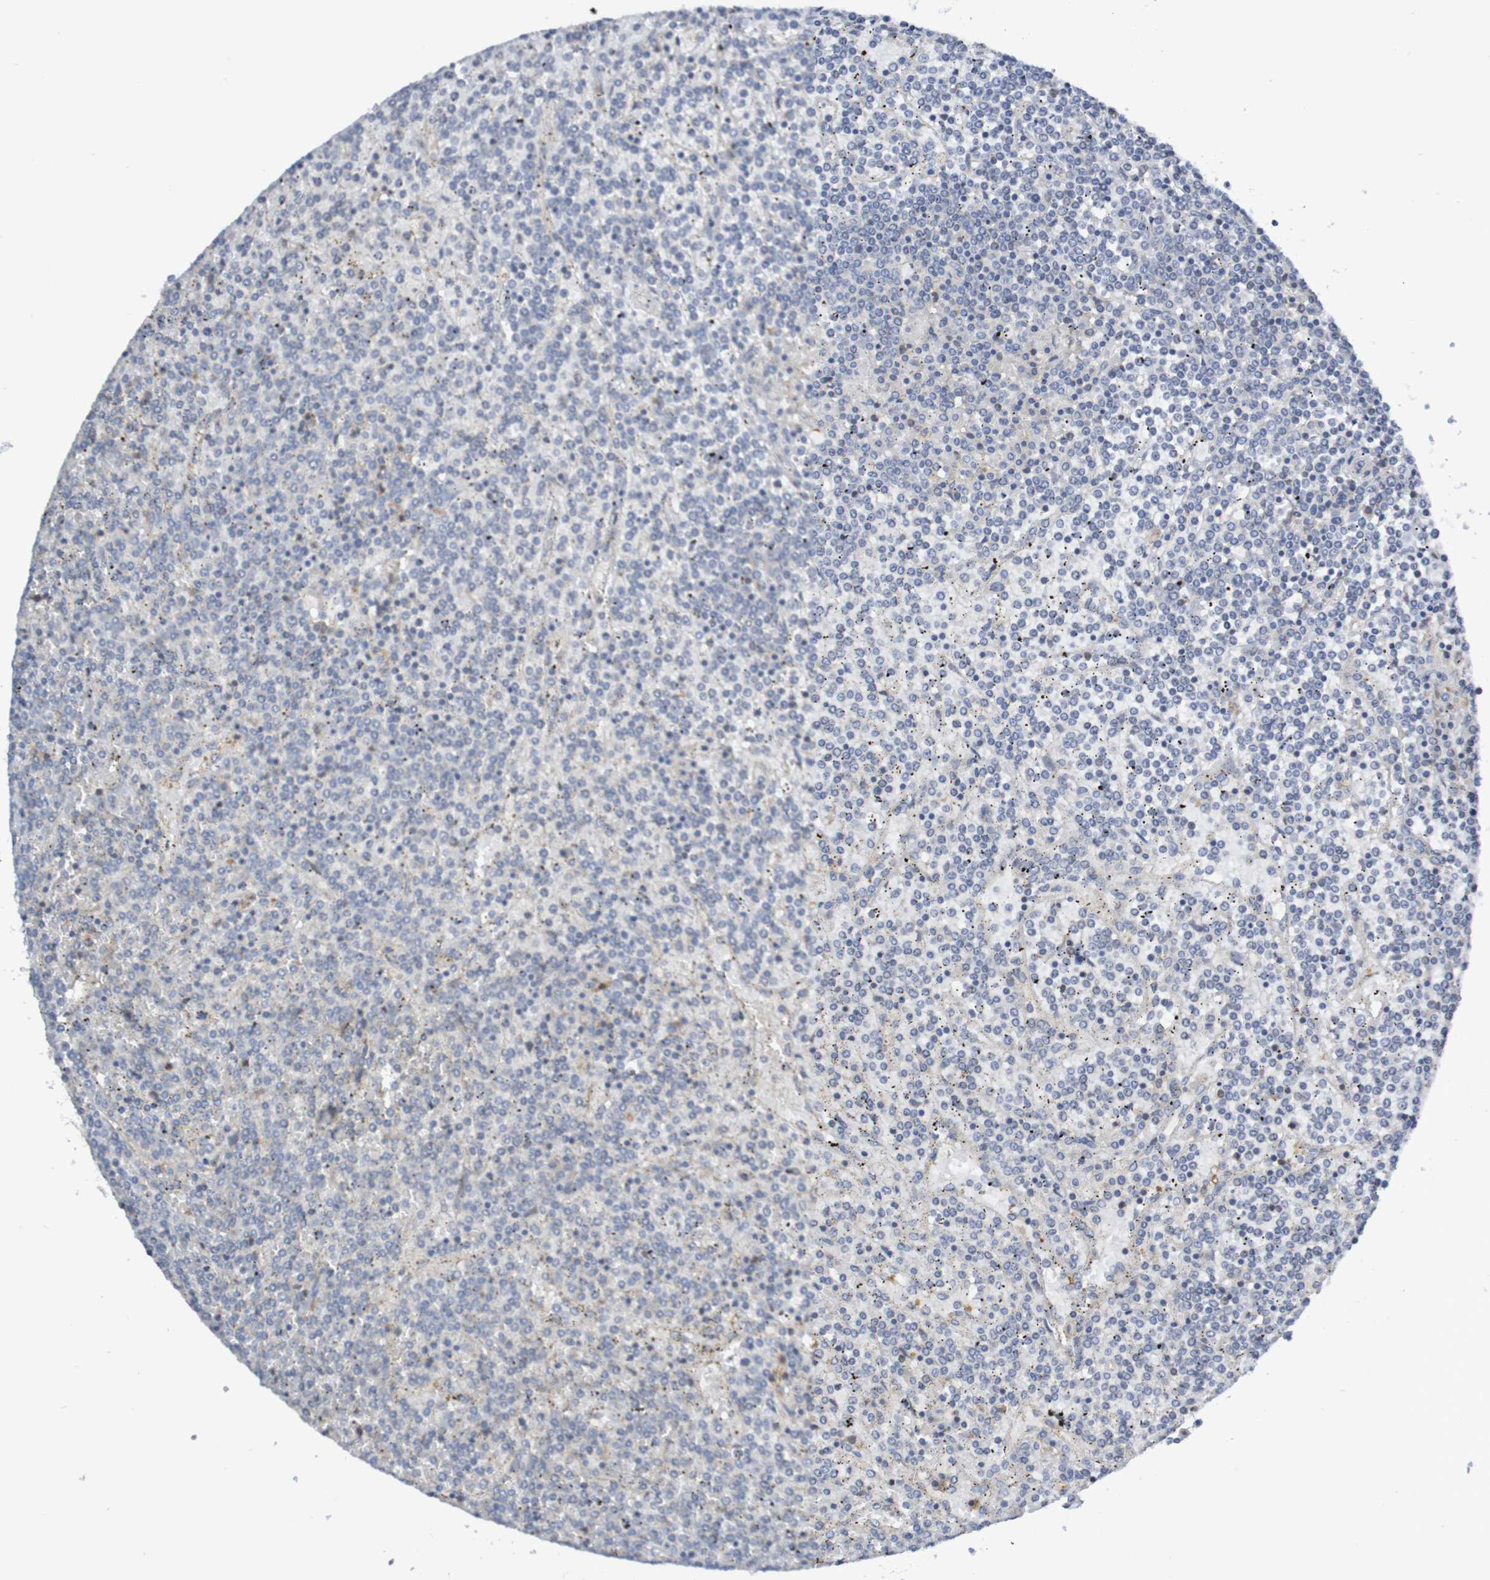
{"staining": {"intensity": "negative", "quantity": "none", "location": "none"}, "tissue": "lymphoma", "cell_type": "Tumor cells", "image_type": "cancer", "snomed": [{"axis": "morphology", "description": "Malignant lymphoma, non-Hodgkin's type, Low grade"}, {"axis": "topography", "description": "Spleen"}], "caption": "This image is of low-grade malignant lymphoma, non-Hodgkin's type stained with immunohistochemistry (IHC) to label a protein in brown with the nuclei are counter-stained blue. There is no expression in tumor cells. (DAB (3,3'-diaminobenzidine) immunohistochemistry (IHC), high magnification).", "gene": "LMBRD2", "patient": {"sex": "female", "age": 19}}